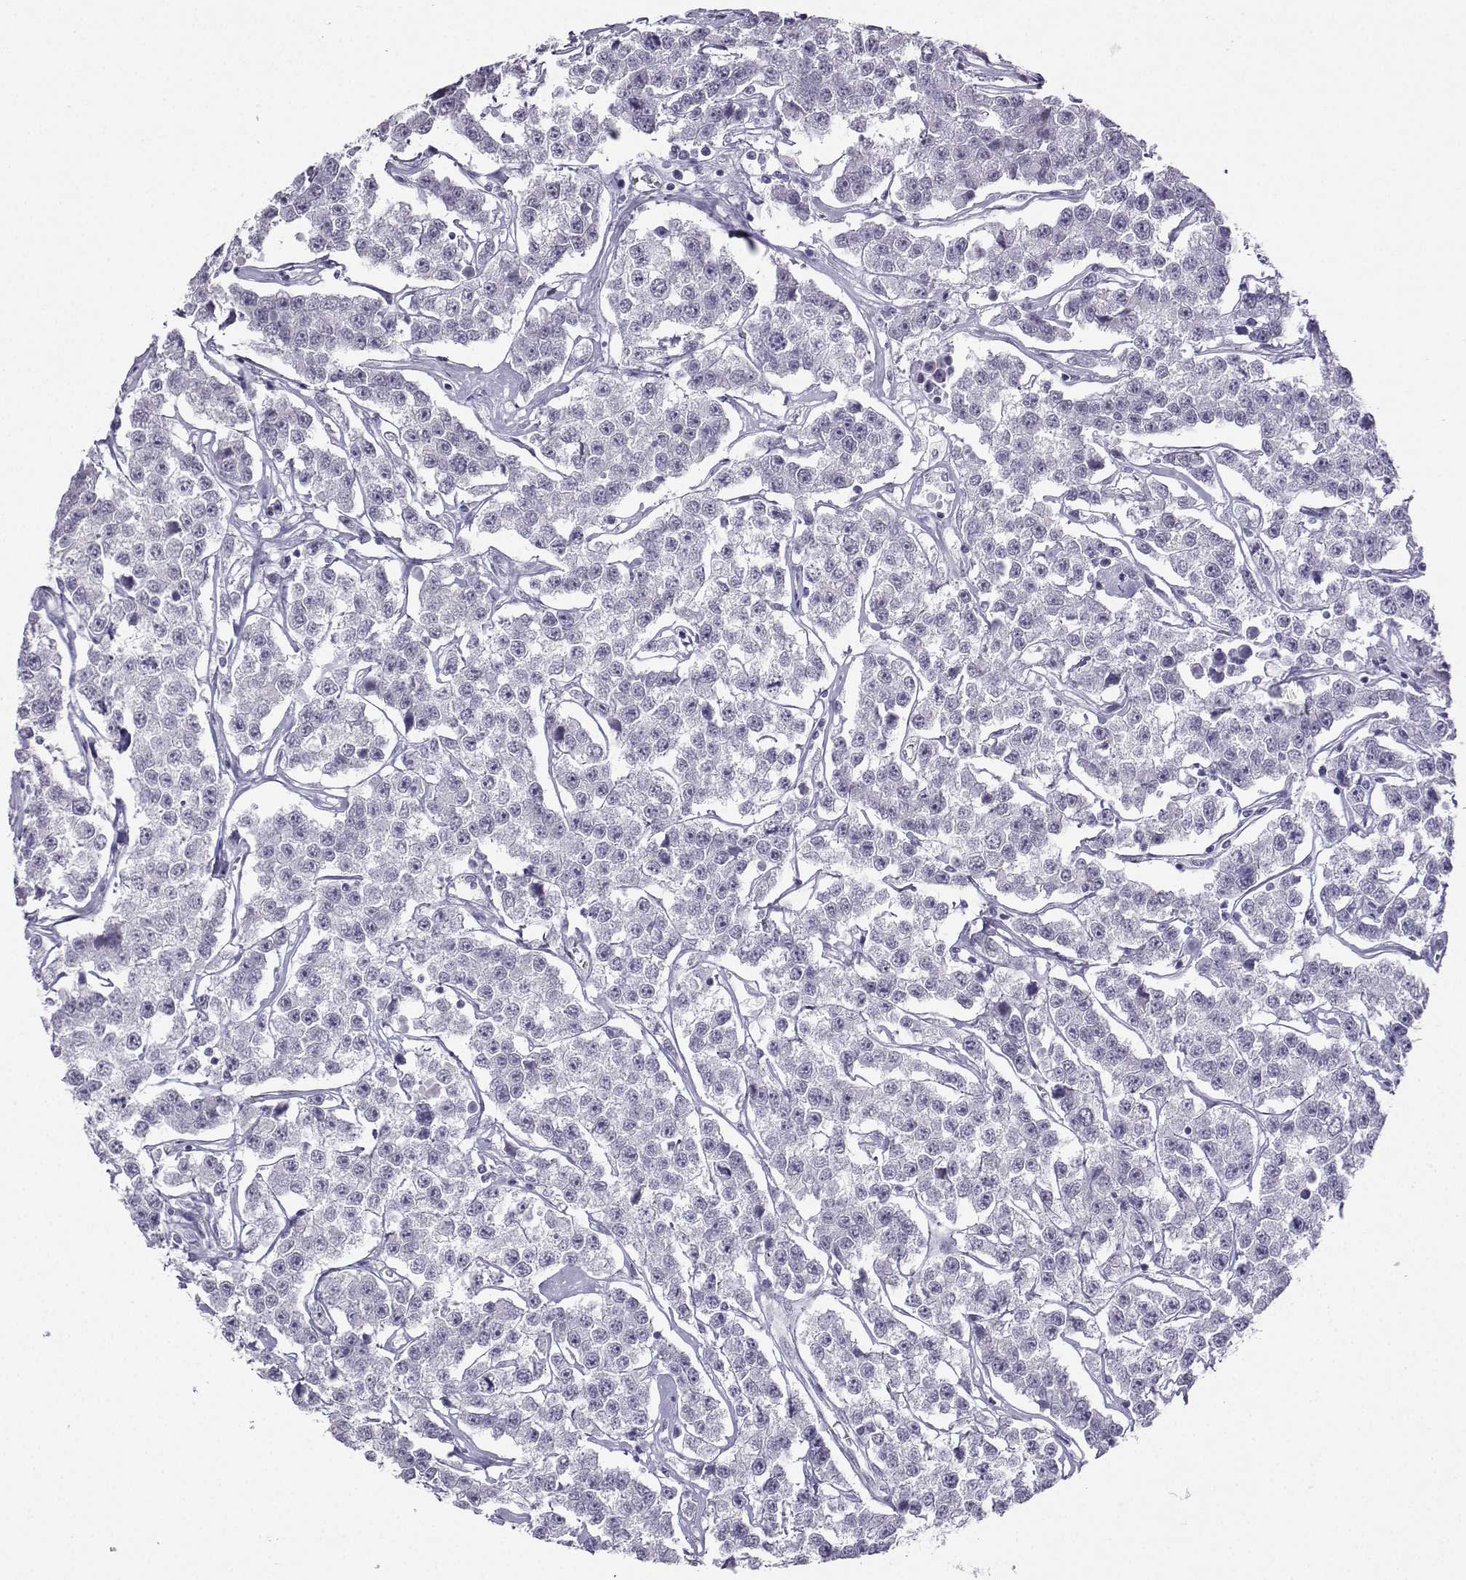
{"staining": {"intensity": "negative", "quantity": "none", "location": "none"}, "tissue": "testis cancer", "cell_type": "Tumor cells", "image_type": "cancer", "snomed": [{"axis": "morphology", "description": "Seminoma, NOS"}, {"axis": "topography", "description": "Testis"}], "caption": "The immunohistochemistry histopathology image has no significant staining in tumor cells of testis cancer (seminoma) tissue. (Stains: DAB immunohistochemistry with hematoxylin counter stain, Microscopy: brightfield microscopy at high magnification).", "gene": "KIF17", "patient": {"sex": "male", "age": 59}}